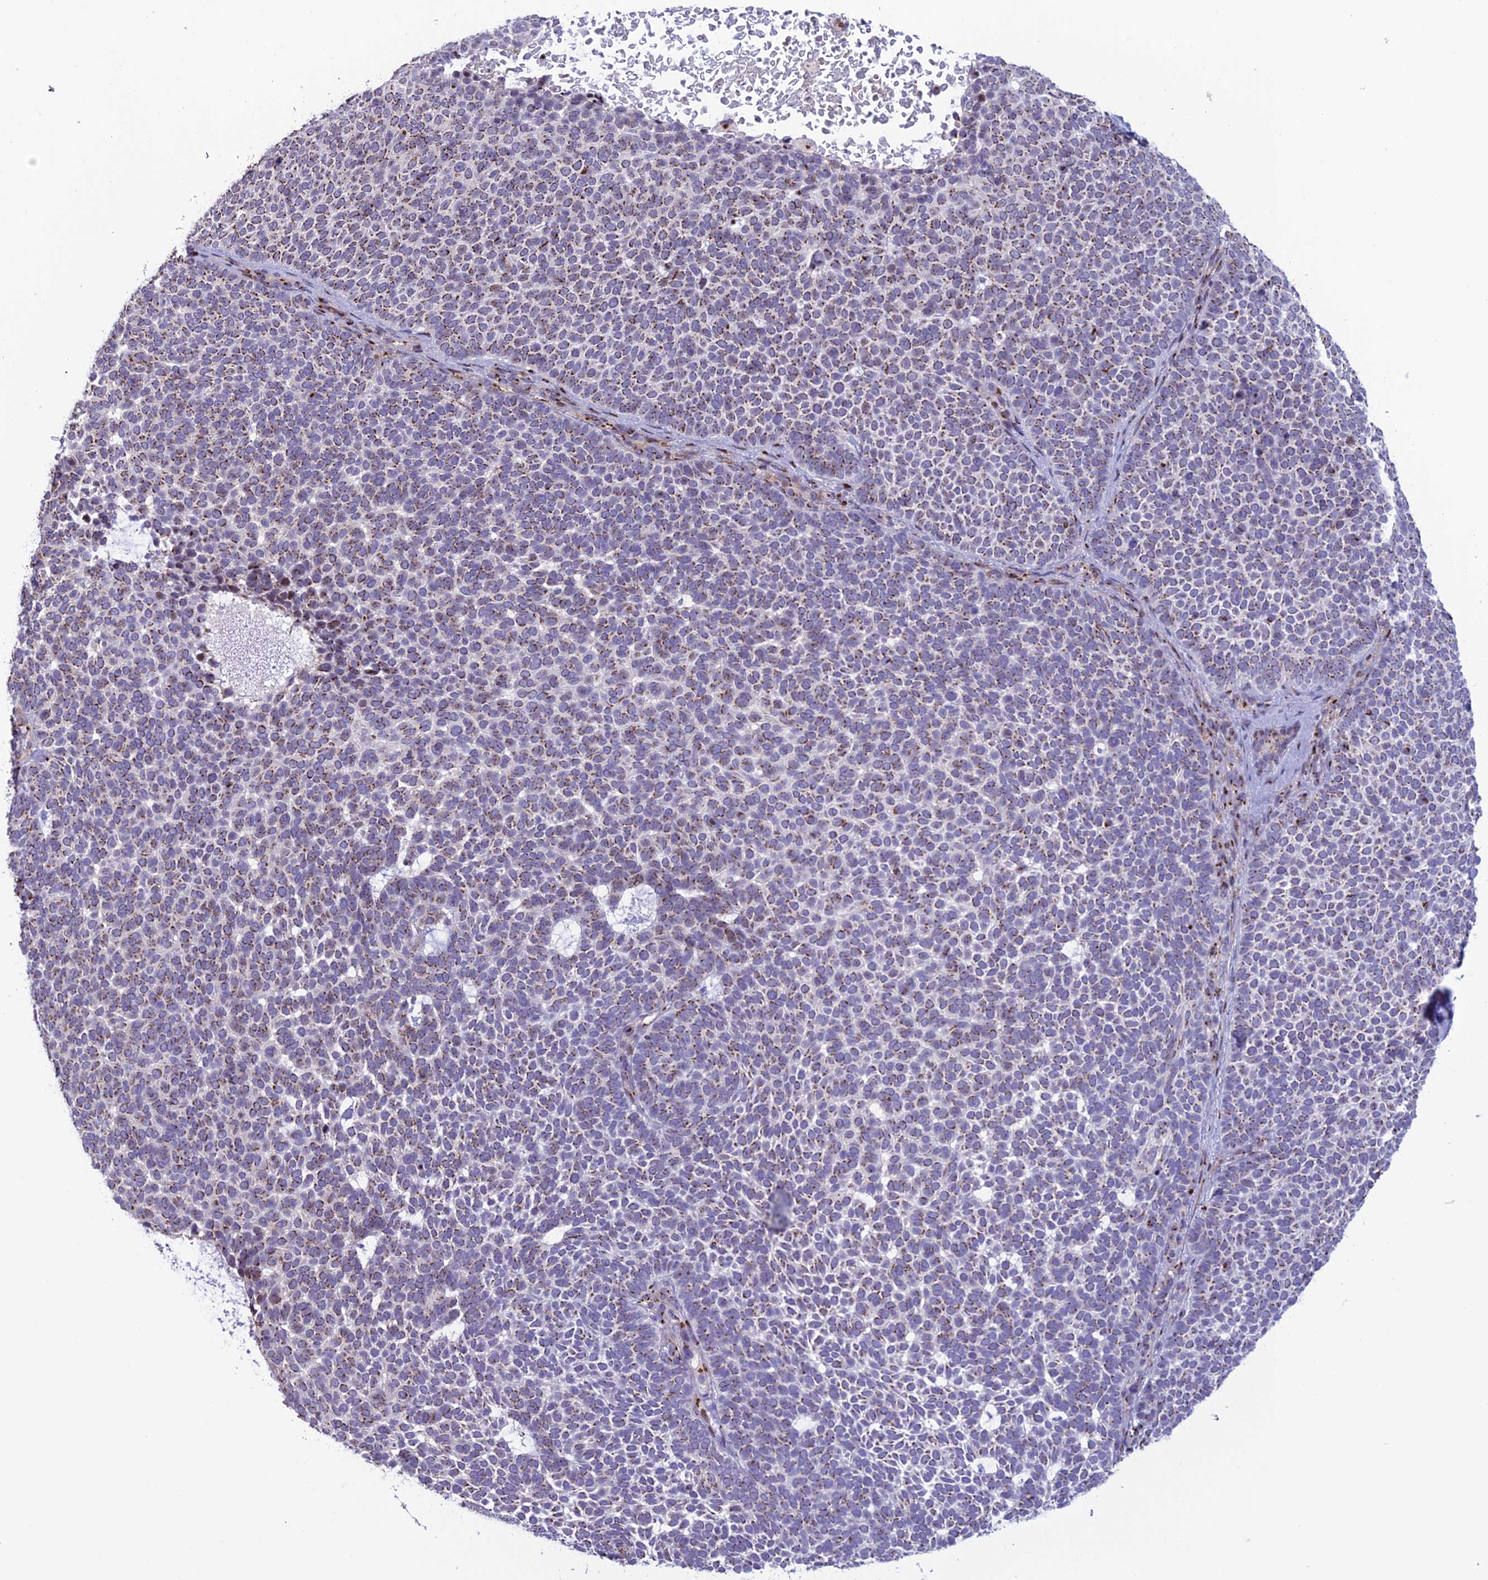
{"staining": {"intensity": "moderate", "quantity": "25%-75%", "location": "cytoplasmic/membranous"}, "tissue": "skin cancer", "cell_type": "Tumor cells", "image_type": "cancer", "snomed": [{"axis": "morphology", "description": "Basal cell carcinoma"}, {"axis": "topography", "description": "Skin"}], "caption": "Skin cancer tissue shows moderate cytoplasmic/membranous expression in about 25%-75% of tumor cells", "gene": "PLEKHA4", "patient": {"sex": "female", "age": 77}}